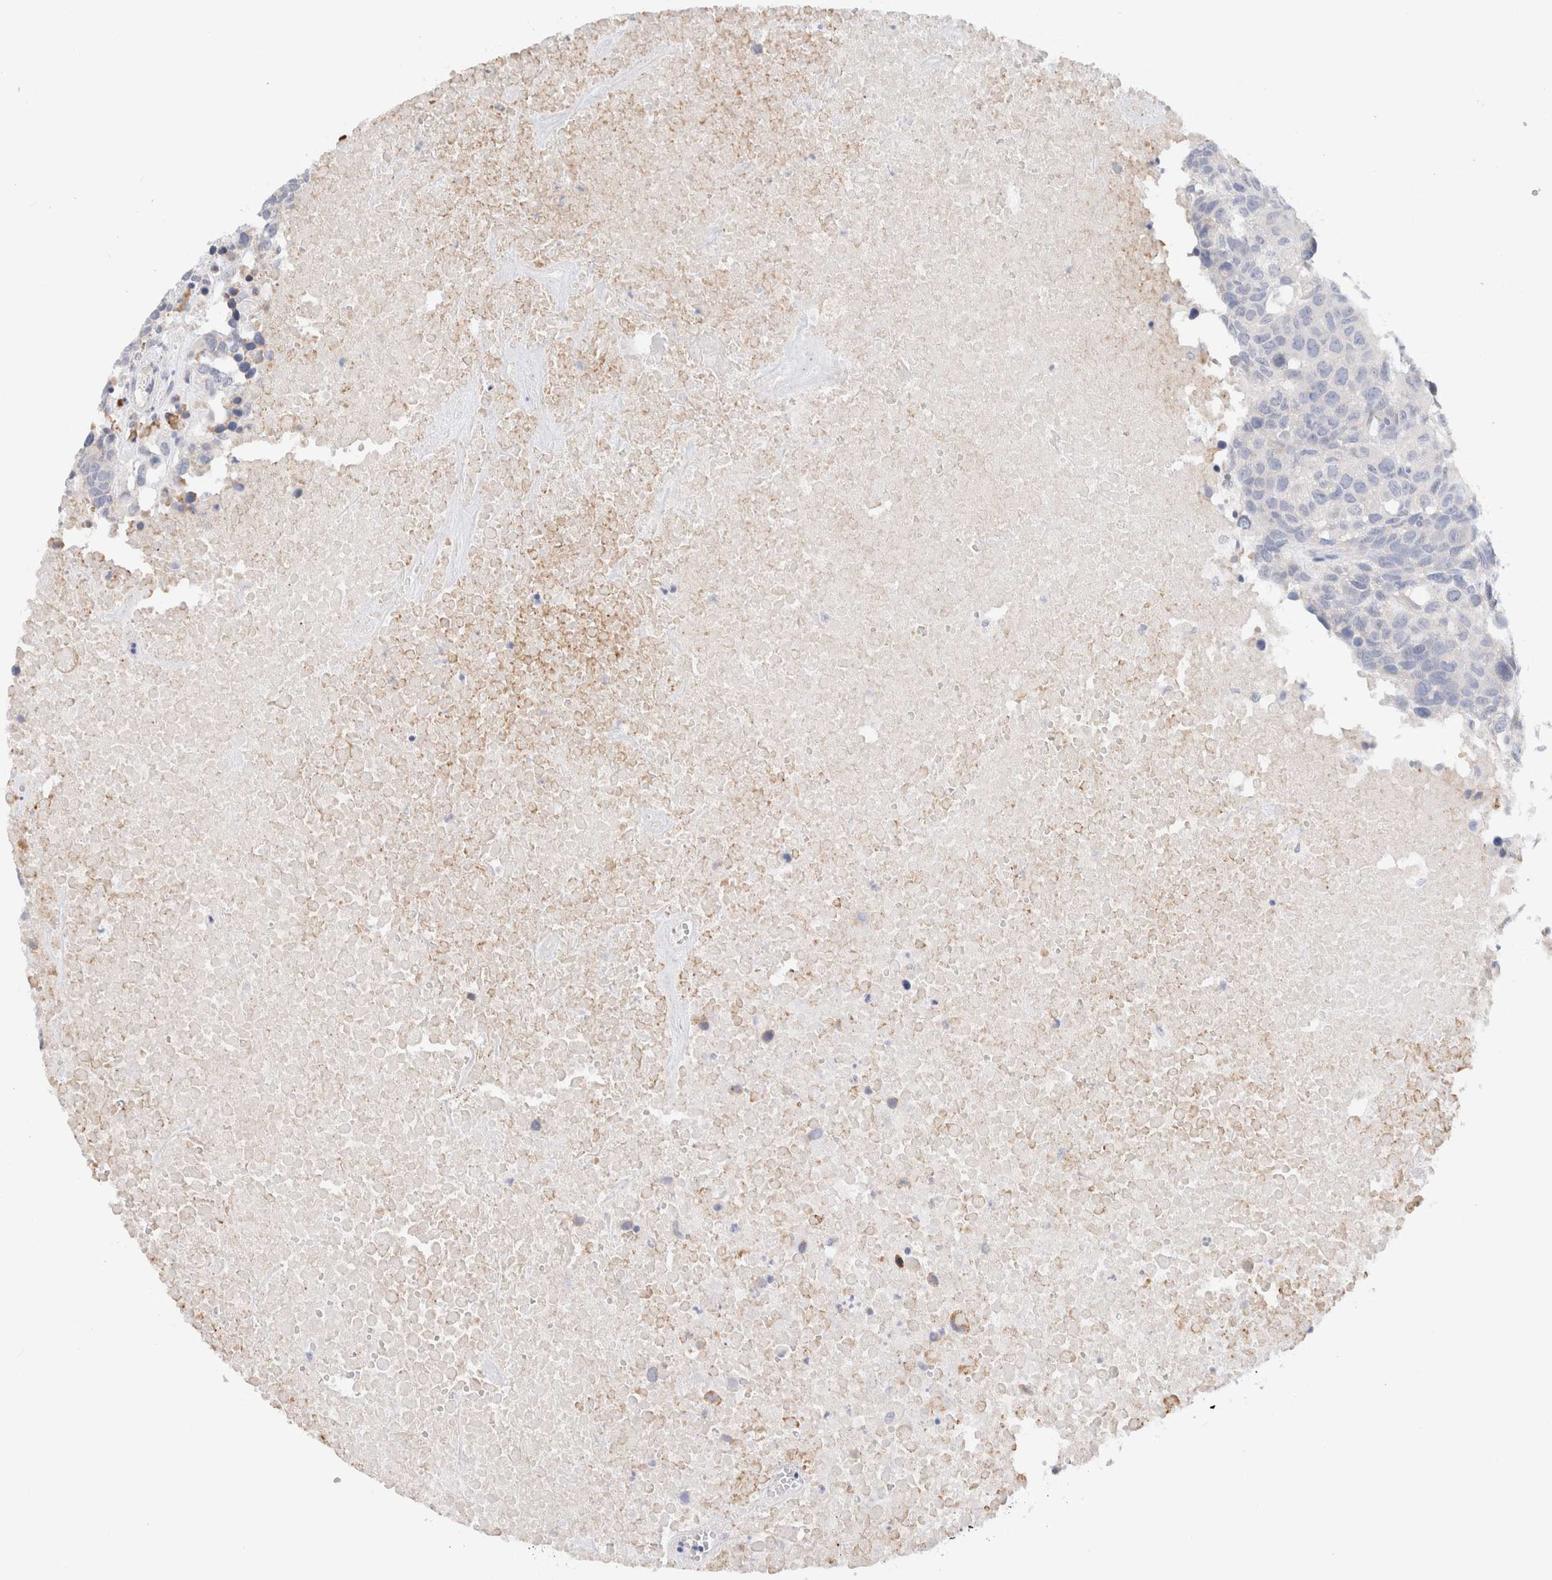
{"staining": {"intensity": "negative", "quantity": "none", "location": "none"}, "tissue": "head and neck cancer", "cell_type": "Tumor cells", "image_type": "cancer", "snomed": [{"axis": "morphology", "description": "Squamous cell carcinoma, NOS"}, {"axis": "topography", "description": "Head-Neck"}], "caption": "Tumor cells show no significant expression in head and neck cancer.", "gene": "GADD45G", "patient": {"sex": "male", "age": 66}}